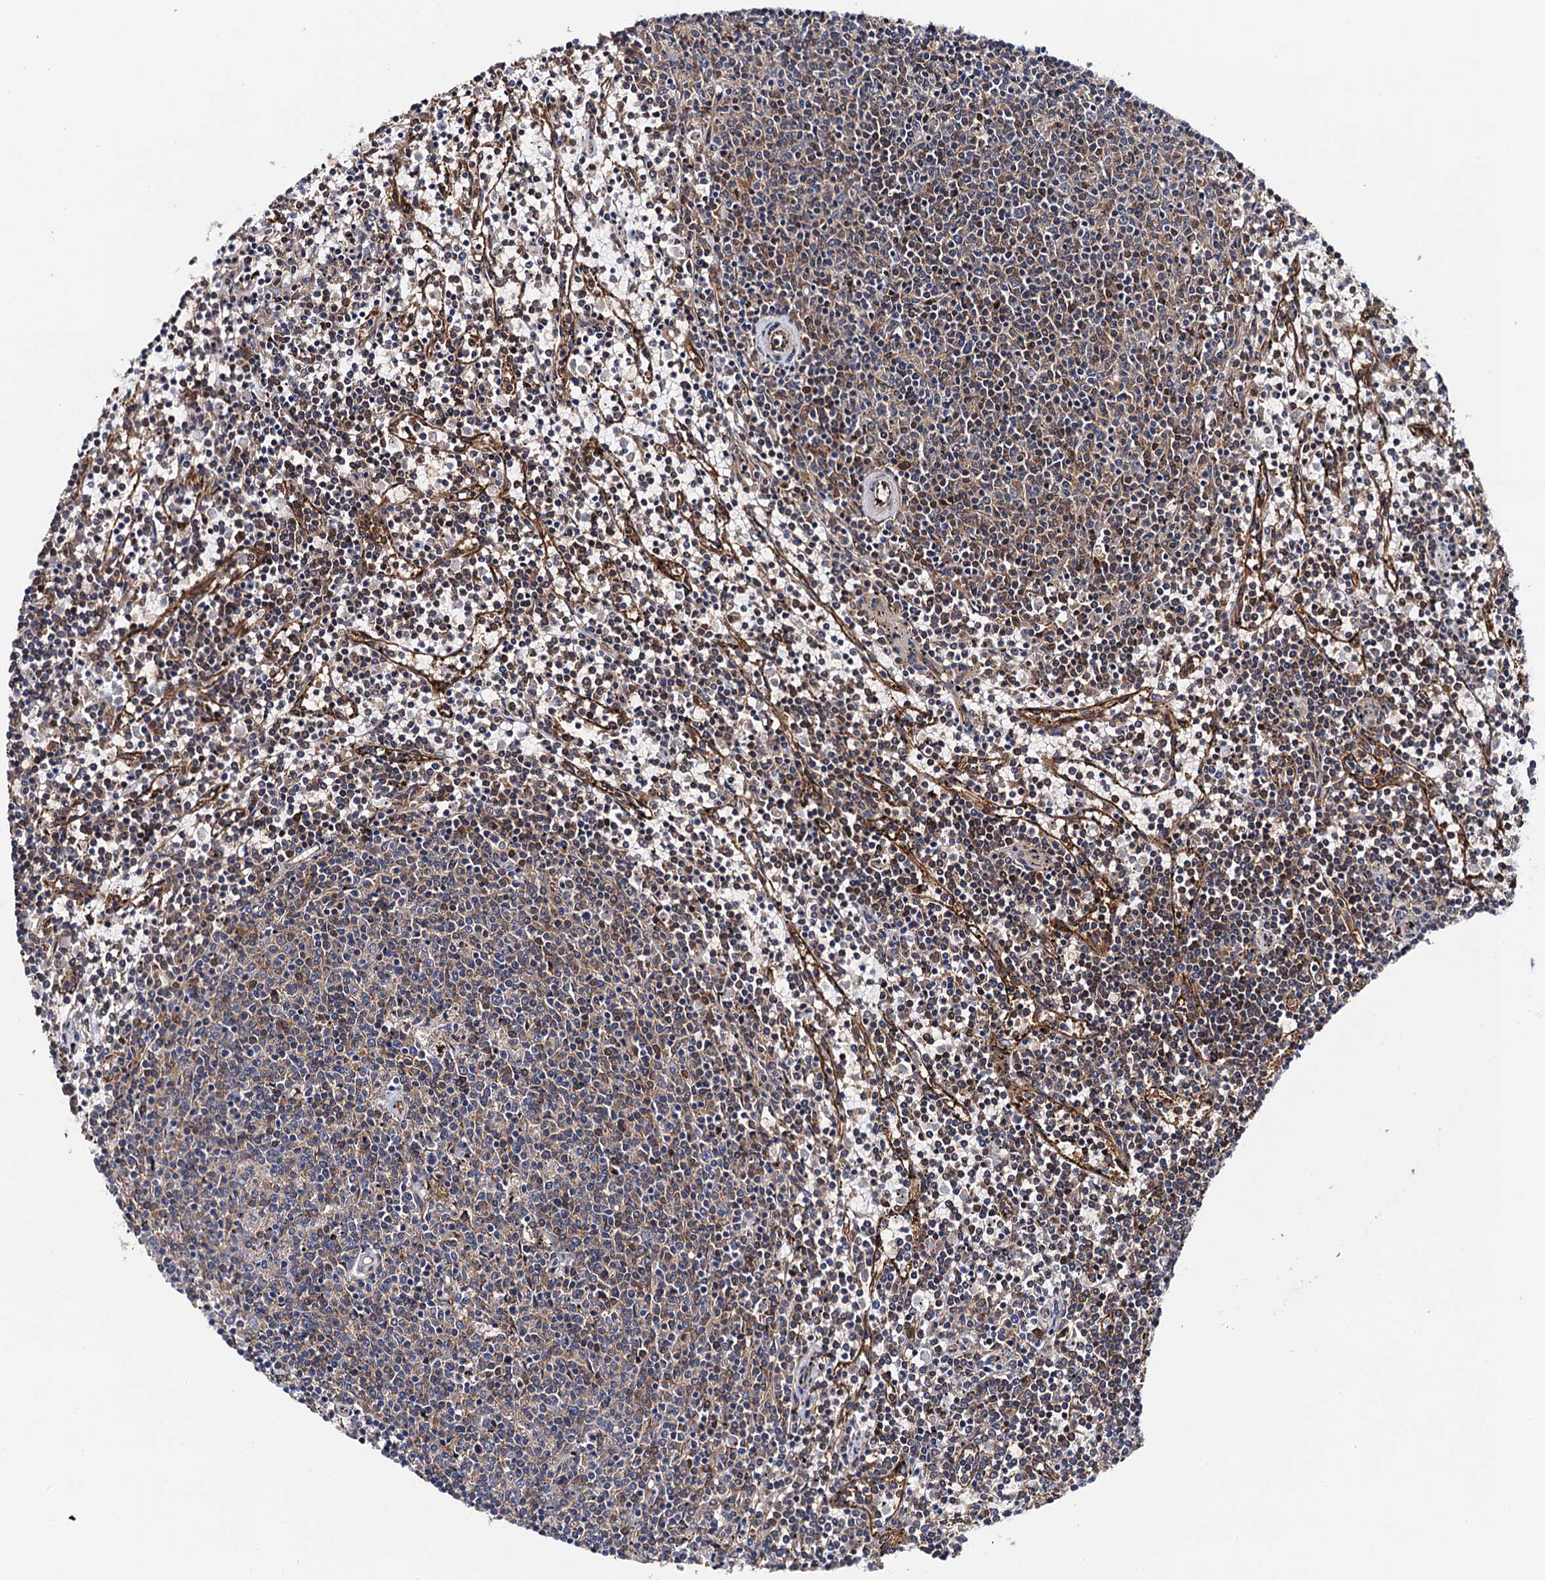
{"staining": {"intensity": "negative", "quantity": "none", "location": "none"}, "tissue": "lymphoma", "cell_type": "Tumor cells", "image_type": "cancer", "snomed": [{"axis": "morphology", "description": "Malignant lymphoma, non-Hodgkin's type, Low grade"}, {"axis": "topography", "description": "Spleen"}], "caption": "This photomicrograph is of lymphoma stained with immunohistochemistry (IHC) to label a protein in brown with the nuclei are counter-stained blue. There is no staining in tumor cells.", "gene": "MRPL48", "patient": {"sex": "female", "age": 50}}